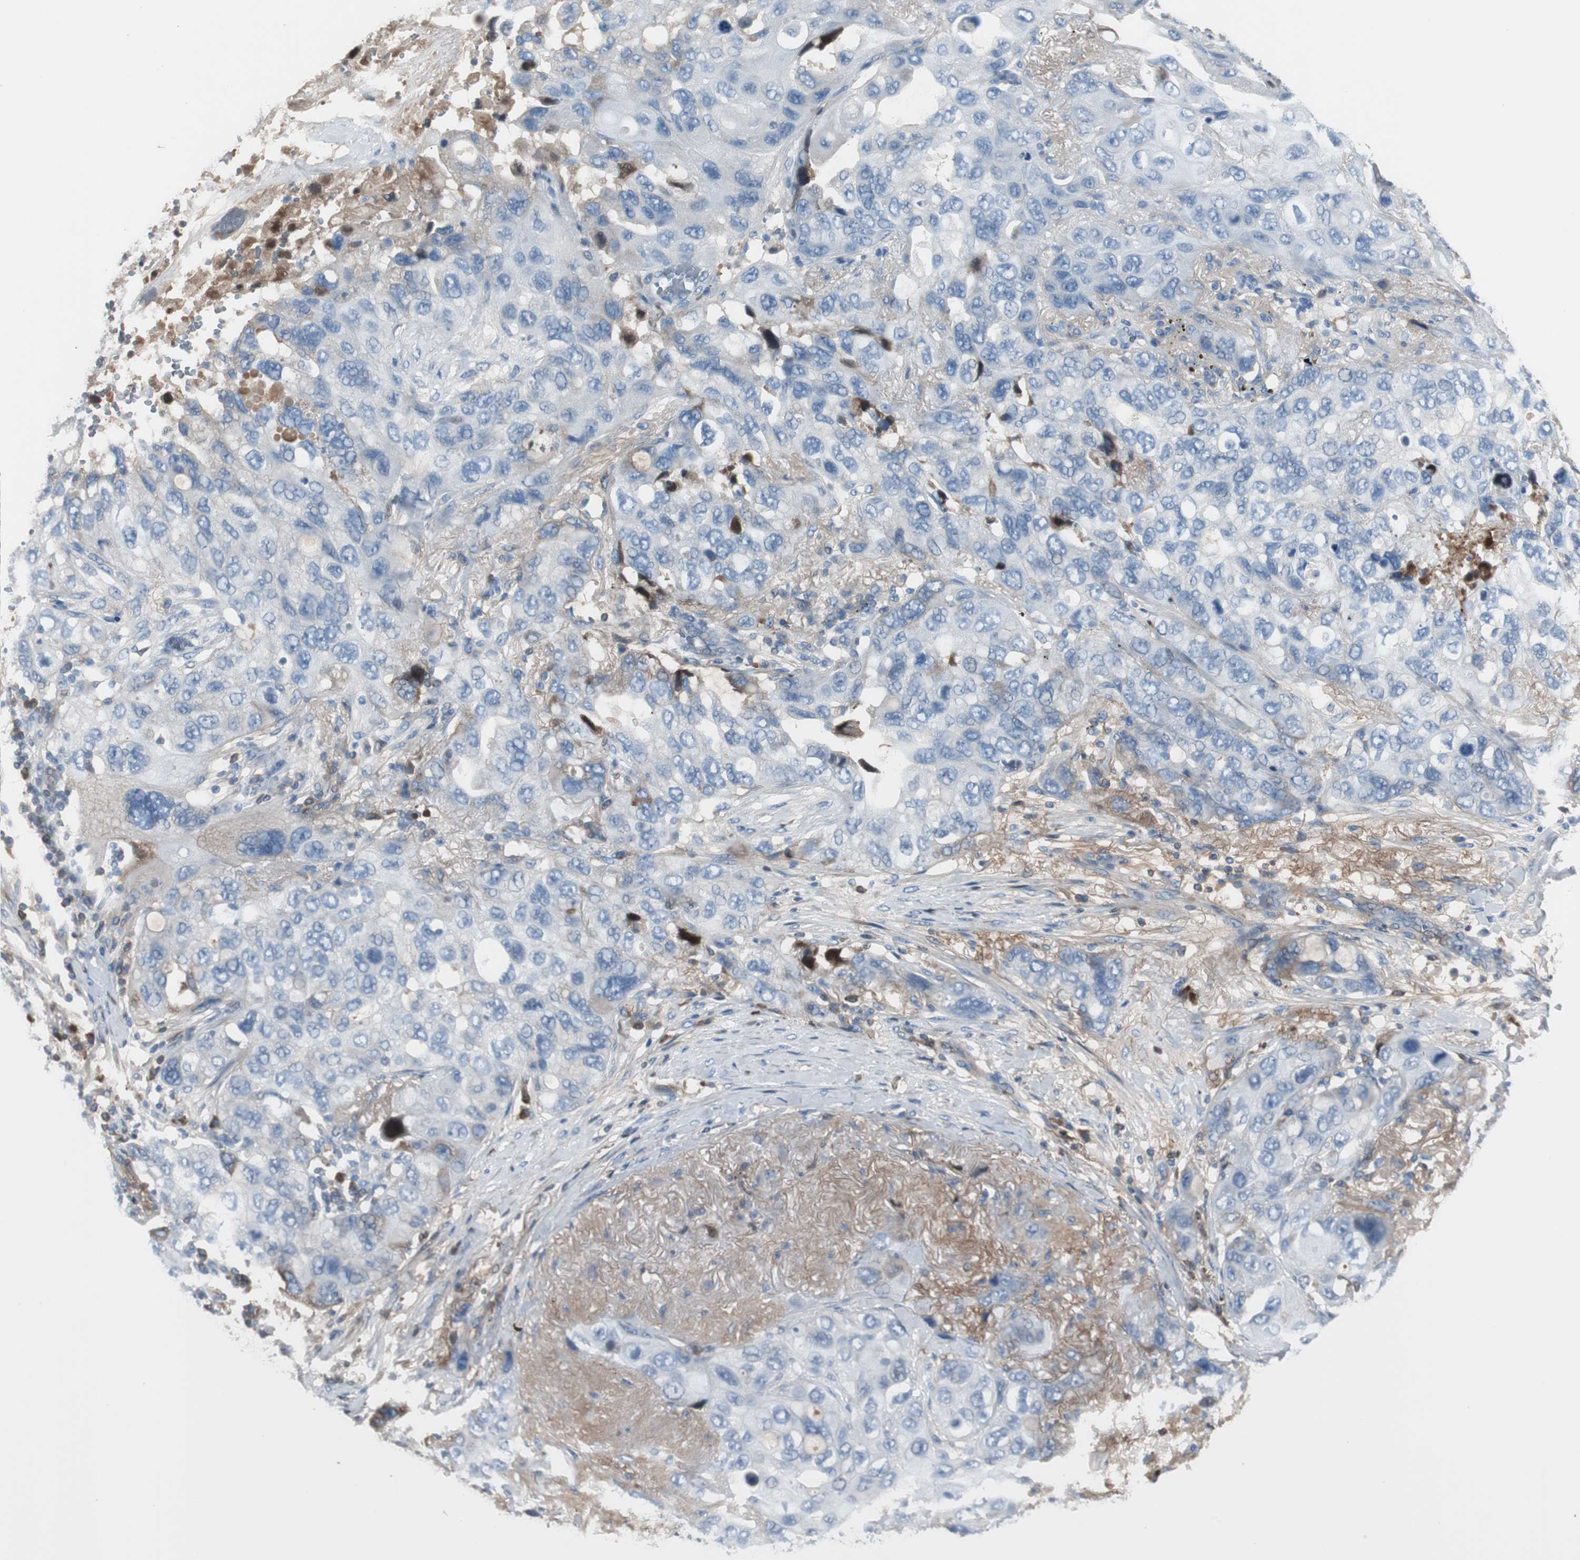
{"staining": {"intensity": "negative", "quantity": "none", "location": "none"}, "tissue": "lung cancer", "cell_type": "Tumor cells", "image_type": "cancer", "snomed": [{"axis": "morphology", "description": "Squamous cell carcinoma, NOS"}, {"axis": "topography", "description": "Lung"}], "caption": "Tumor cells are negative for brown protein staining in squamous cell carcinoma (lung).", "gene": "SERPINF1", "patient": {"sex": "female", "age": 73}}